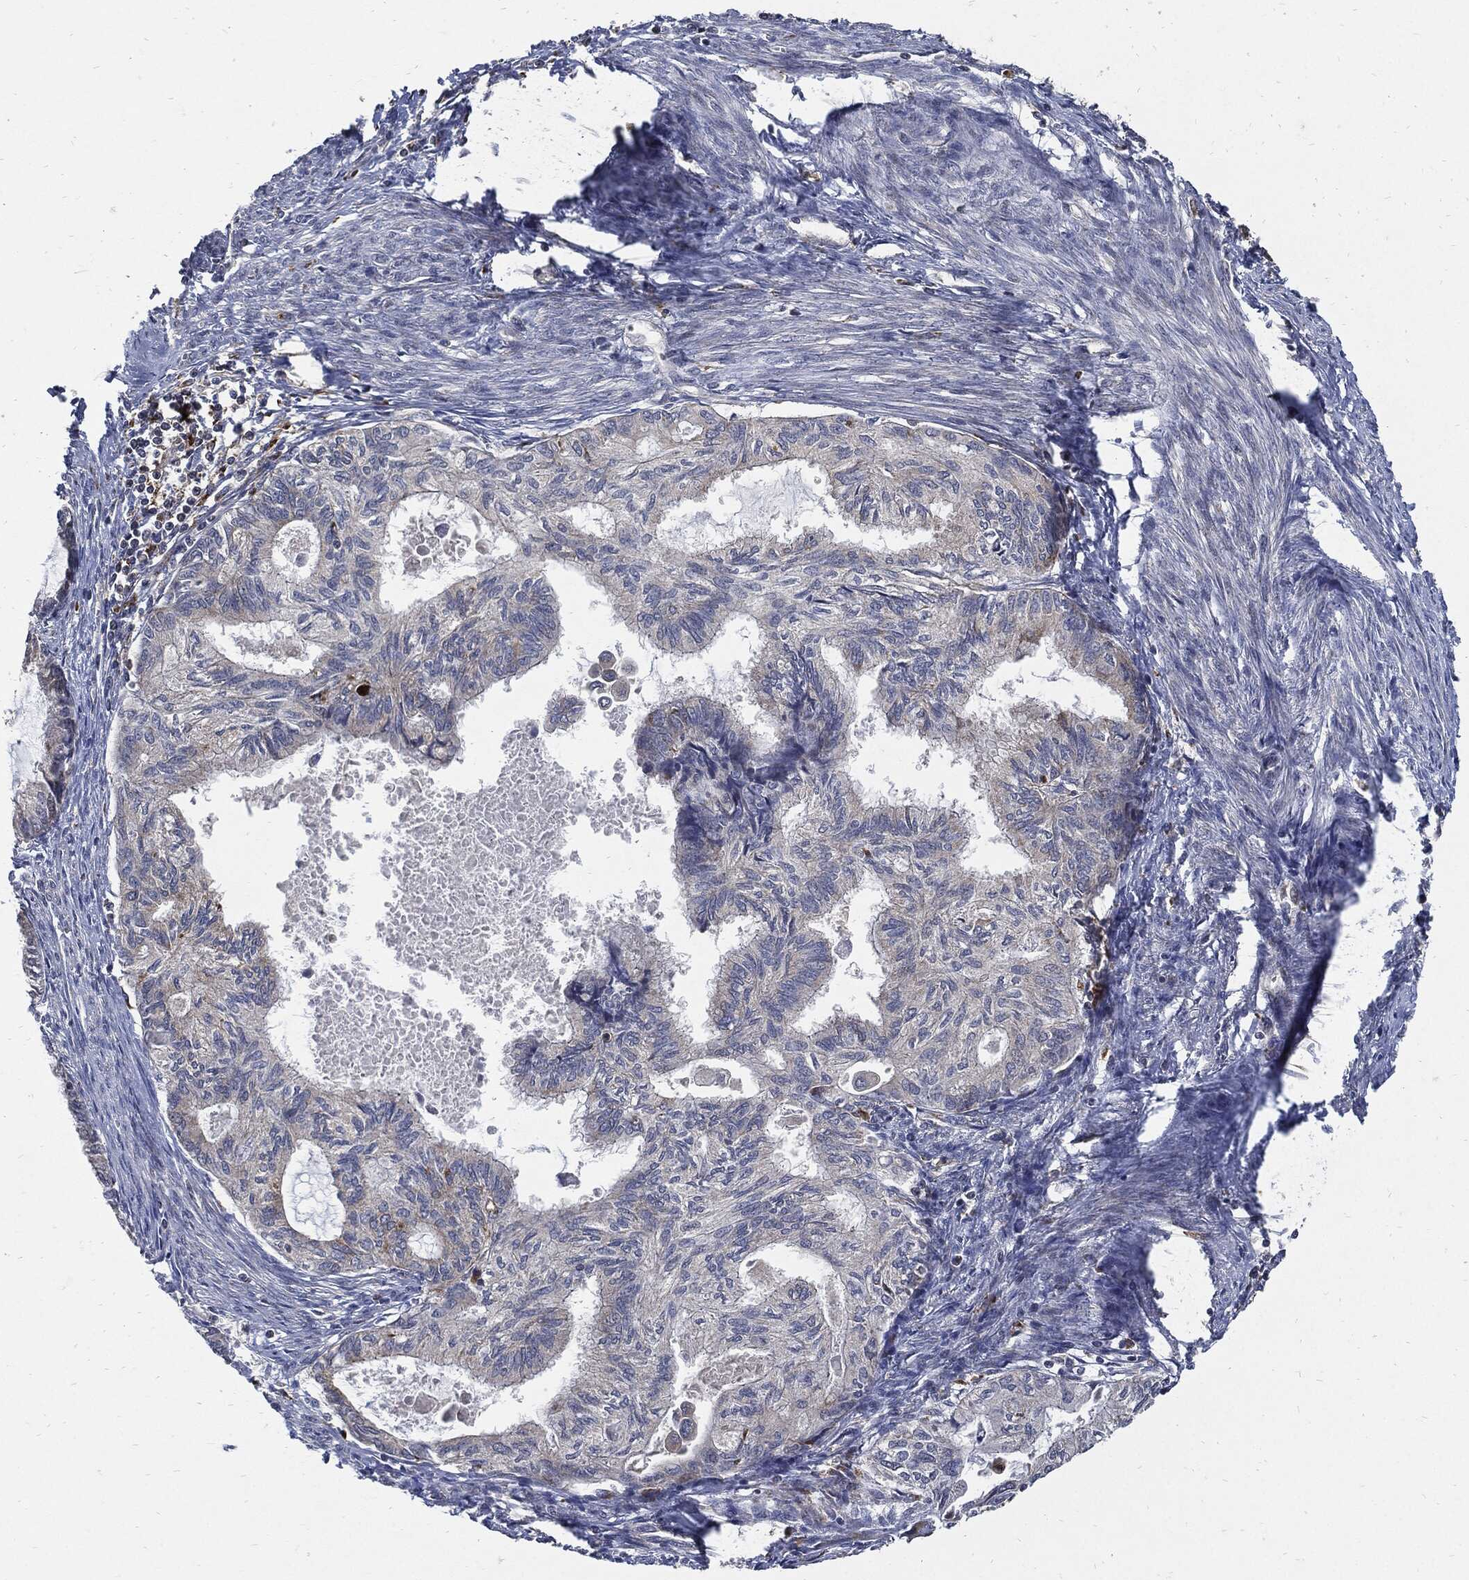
{"staining": {"intensity": "negative", "quantity": "none", "location": "none"}, "tissue": "endometrial cancer", "cell_type": "Tumor cells", "image_type": "cancer", "snomed": [{"axis": "morphology", "description": "Adenocarcinoma, NOS"}, {"axis": "topography", "description": "Endometrium"}], "caption": "DAB (3,3'-diaminobenzidine) immunohistochemical staining of endometrial cancer (adenocarcinoma) shows no significant staining in tumor cells. The staining is performed using DAB (3,3'-diaminobenzidine) brown chromogen with nuclei counter-stained in using hematoxylin.", "gene": "SLC31A2", "patient": {"sex": "female", "age": 86}}